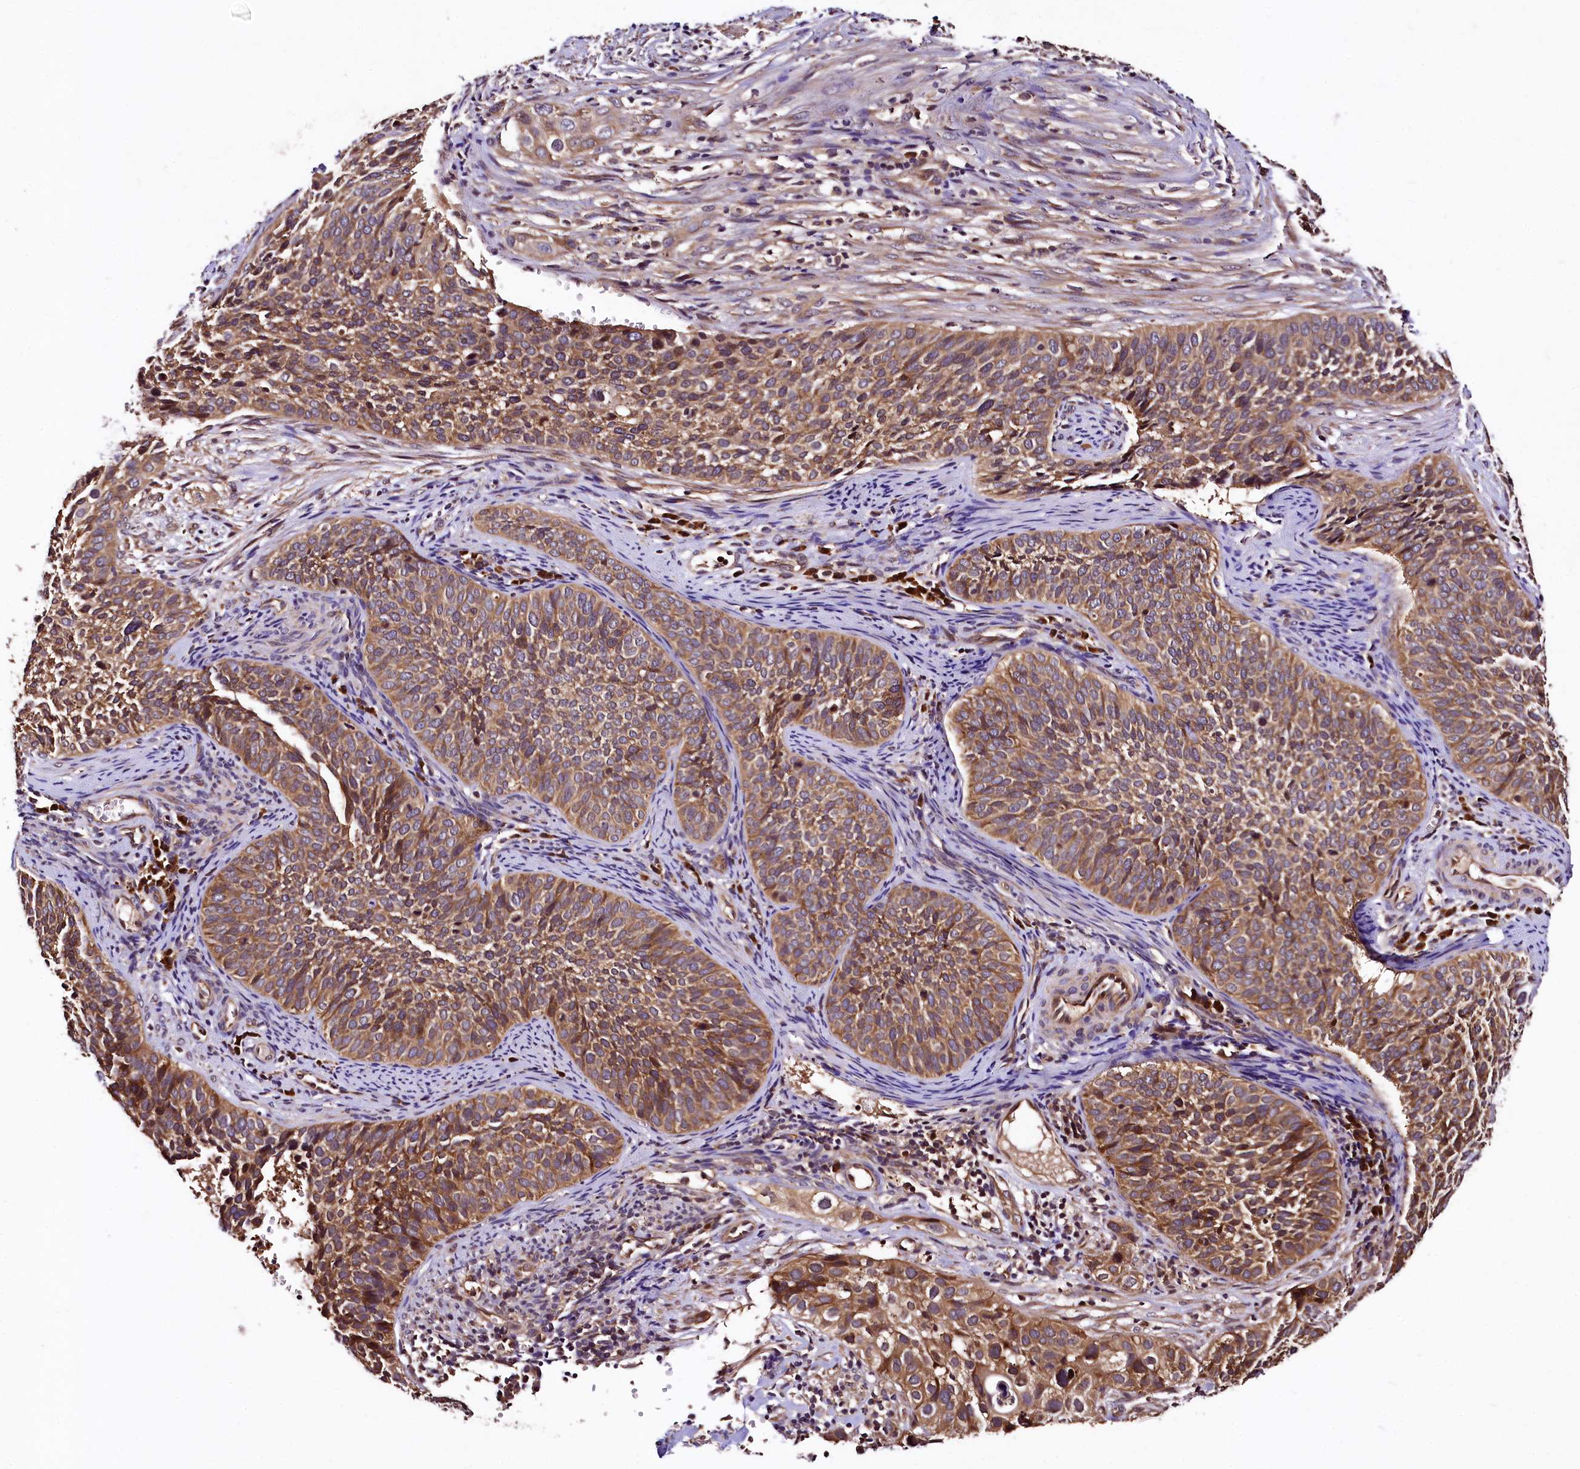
{"staining": {"intensity": "moderate", "quantity": ">75%", "location": "cytoplasmic/membranous"}, "tissue": "cervical cancer", "cell_type": "Tumor cells", "image_type": "cancer", "snomed": [{"axis": "morphology", "description": "Squamous cell carcinoma, NOS"}, {"axis": "topography", "description": "Cervix"}], "caption": "High-magnification brightfield microscopy of cervical cancer (squamous cell carcinoma) stained with DAB (brown) and counterstained with hematoxylin (blue). tumor cells exhibit moderate cytoplasmic/membranous positivity is identified in about>75% of cells.", "gene": "LRSAM1", "patient": {"sex": "female", "age": 34}}